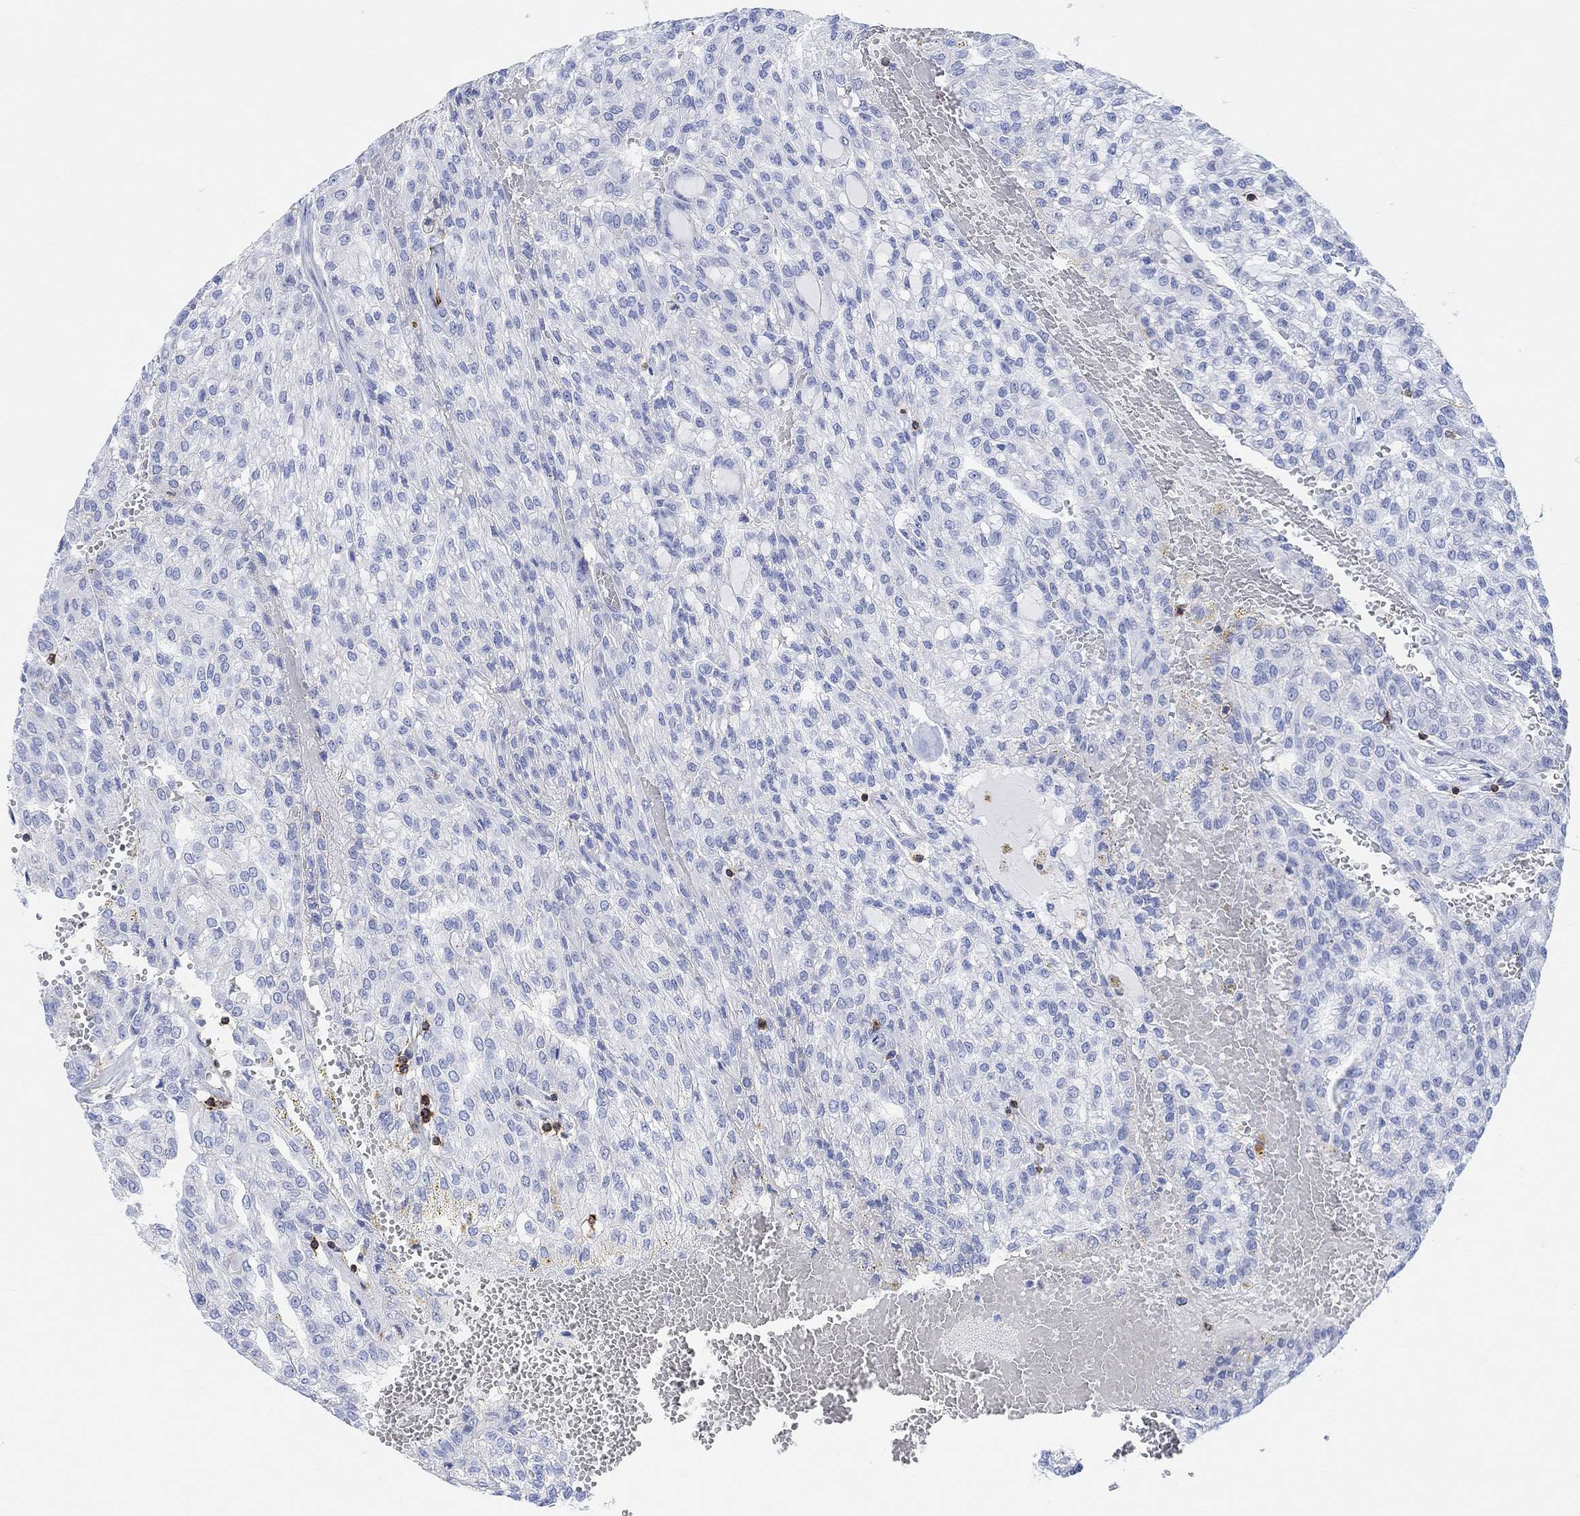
{"staining": {"intensity": "negative", "quantity": "none", "location": "none"}, "tissue": "renal cancer", "cell_type": "Tumor cells", "image_type": "cancer", "snomed": [{"axis": "morphology", "description": "Adenocarcinoma, NOS"}, {"axis": "topography", "description": "Kidney"}], "caption": "DAB (3,3'-diaminobenzidine) immunohistochemical staining of adenocarcinoma (renal) displays no significant staining in tumor cells.", "gene": "GPR65", "patient": {"sex": "male", "age": 63}}